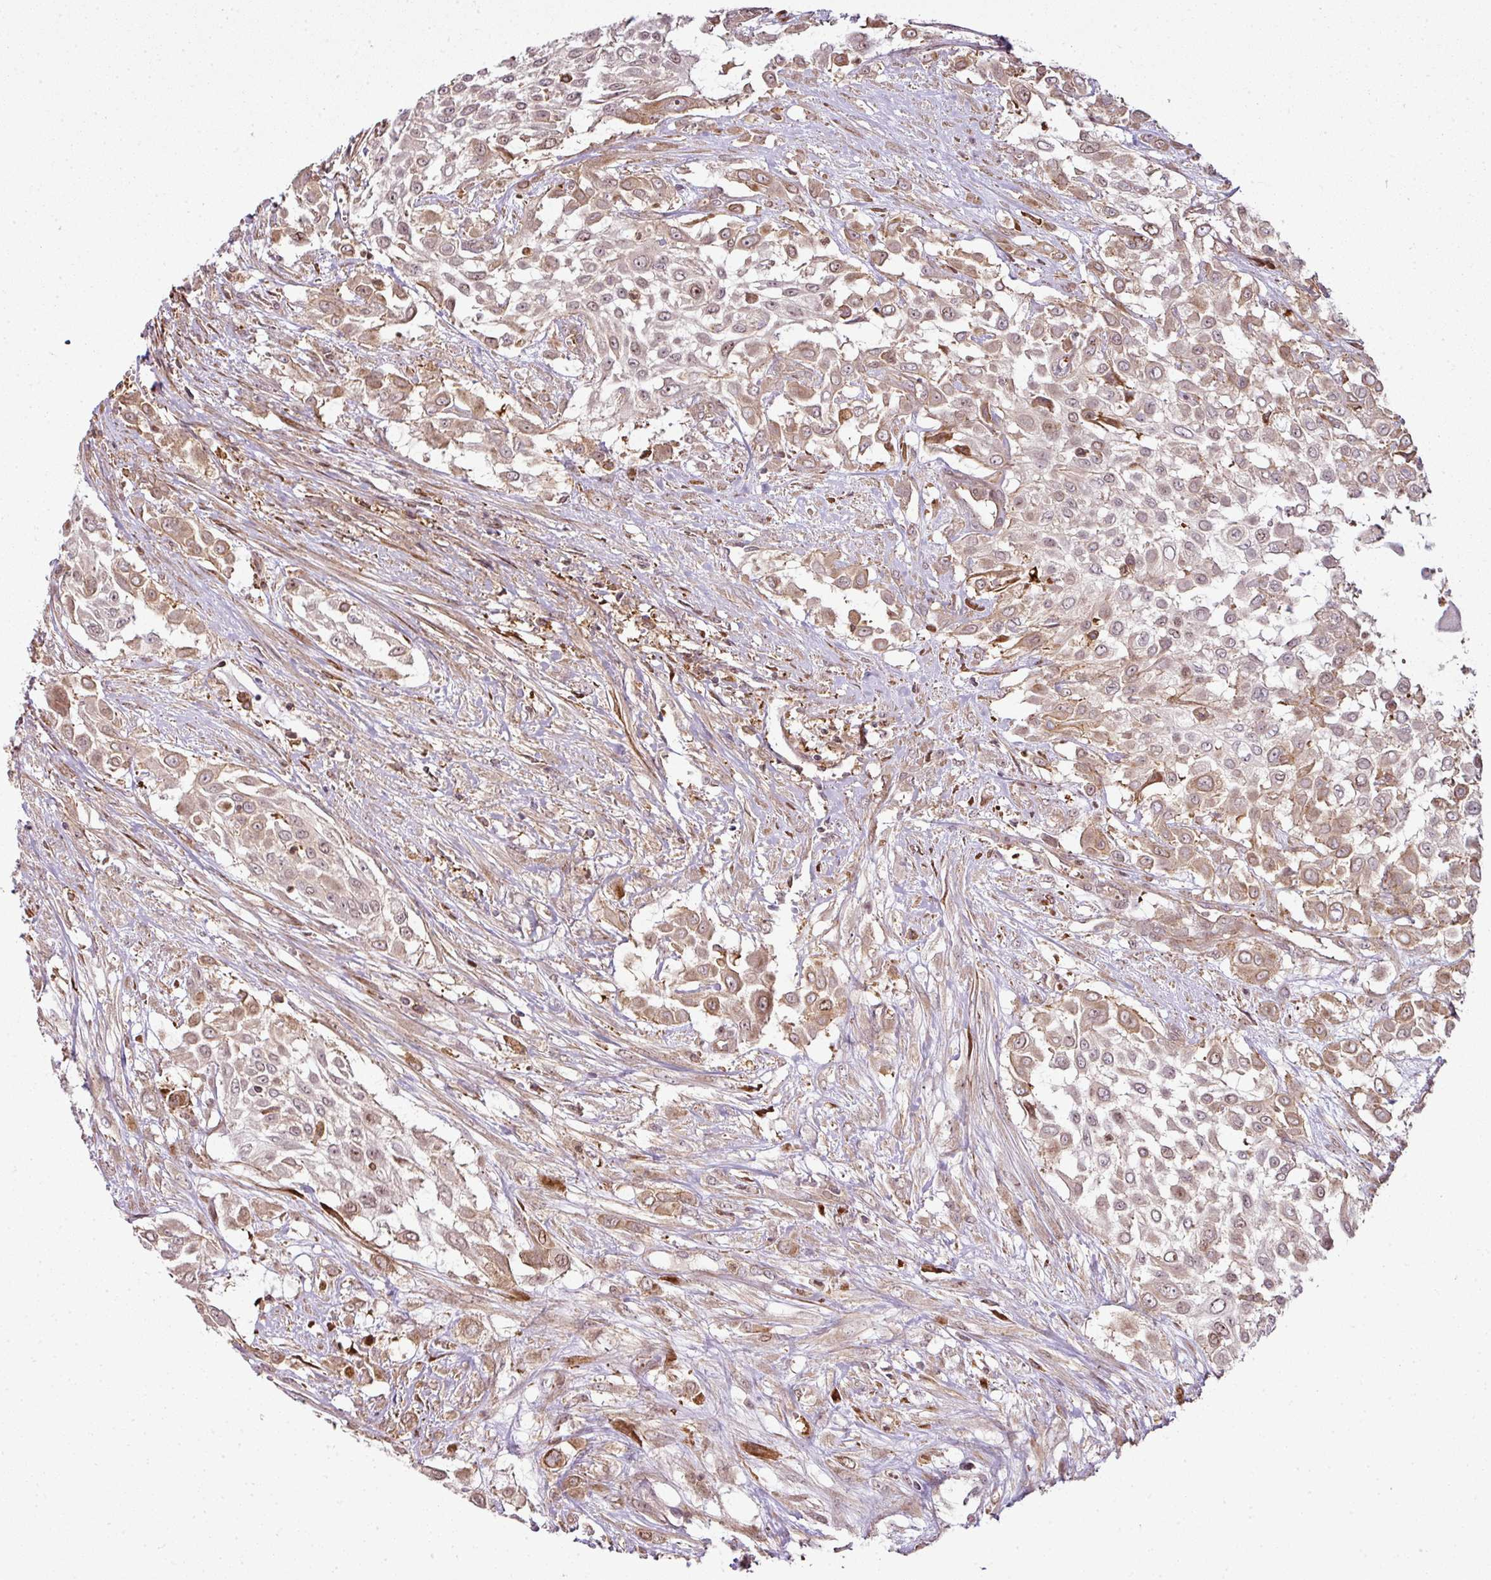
{"staining": {"intensity": "weak", "quantity": ">75%", "location": "cytoplasmic/membranous"}, "tissue": "urothelial cancer", "cell_type": "Tumor cells", "image_type": "cancer", "snomed": [{"axis": "morphology", "description": "Urothelial carcinoma, High grade"}, {"axis": "topography", "description": "Urinary bladder"}], "caption": "The photomicrograph exhibits staining of urothelial carcinoma (high-grade), revealing weak cytoplasmic/membranous protein expression (brown color) within tumor cells.", "gene": "ATAT1", "patient": {"sex": "male", "age": 57}}